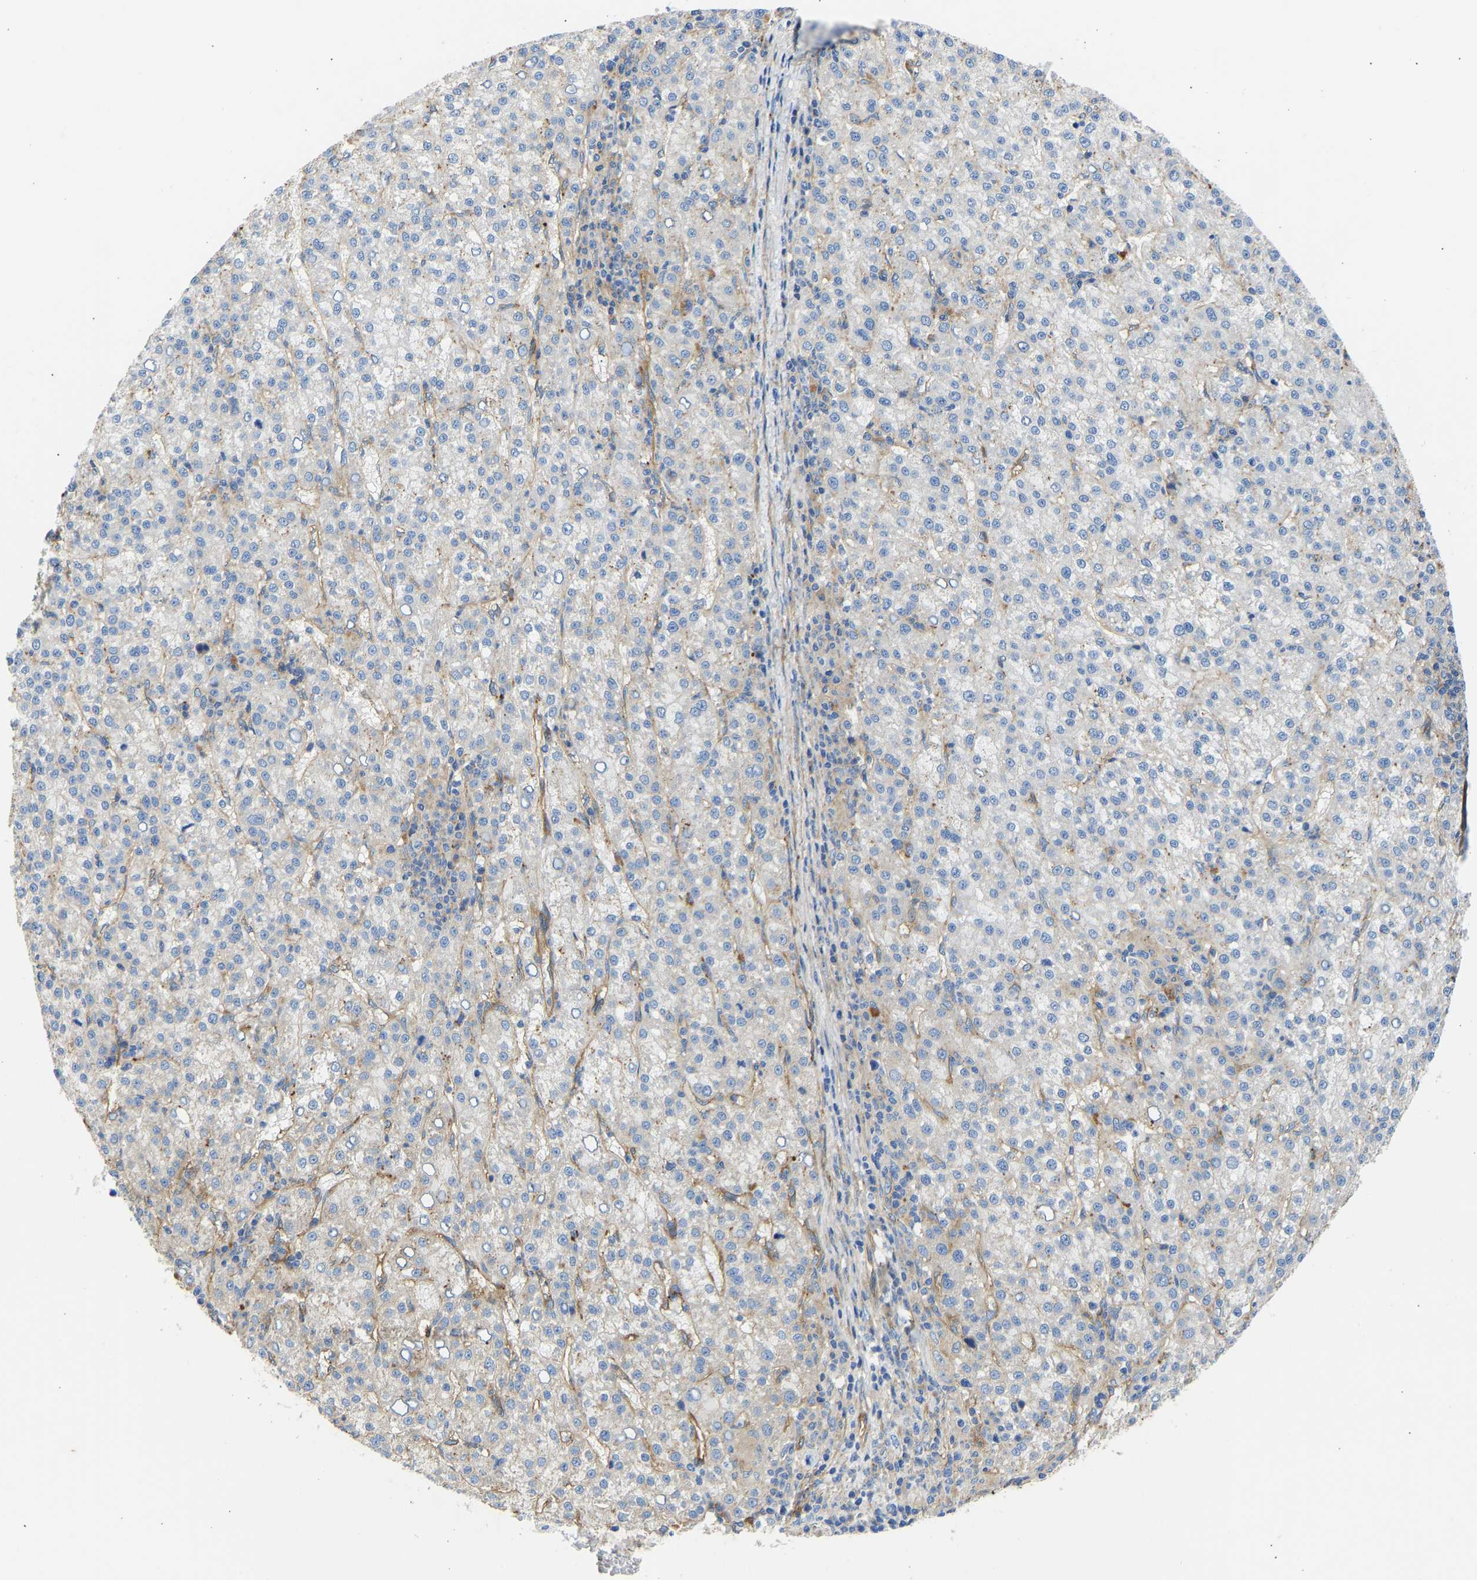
{"staining": {"intensity": "negative", "quantity": "none", "location": "none"}, "tissue": "liver cancer", "cell_type": "Tumor cells", "image_type": "cancer", "snomed": [{"axis": "morphology", "description": "Carcinoma, Hepatocellular, NOS"}, {"axis": "topography", "description": "Liver"}], "caption": "A micrograph of human liver cancer (hepatocellular carcinoma) is negative for staining in tumor cells.", "gene": "MYO1C", "patient": {"sex": "female", "age": 58}}